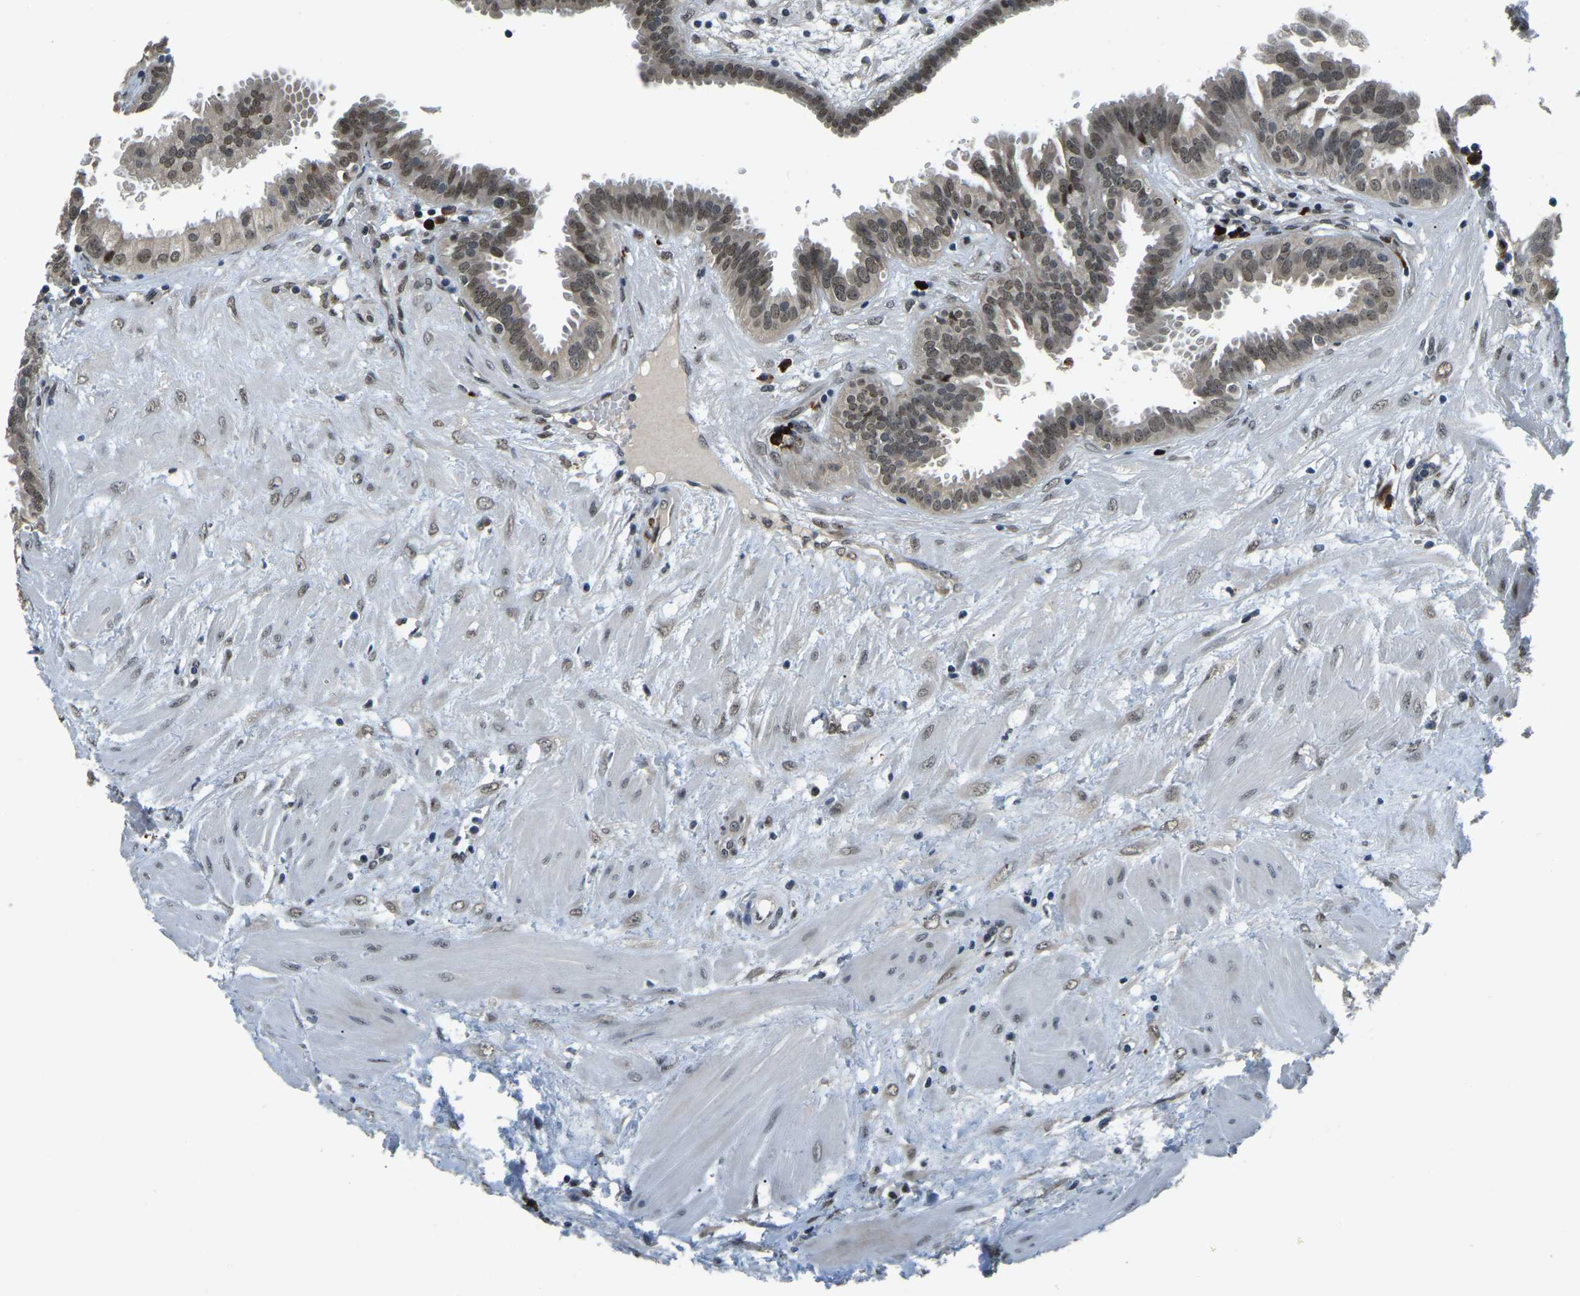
{"staining": {"intensity": "moderate", "quantity": "25%-75%", "location": "nuclear"}, "tissue": "fallopian tube", "cell_type": "Glandular cells", "image_type": "normal", "snomed": [{"axis": "morphology", "description": "Normal tissue, NOS"}, {"axis": "topography", "description": "Fallopian tube"}, {"axis": "topography", "description": "Placenta"}], "caption": "This image demonstrates unremarkable fallopian tube stained with immunohistochemistry (IHC) to label a protein in brown. The nuclear of glandular cells show moderate positivity for the protein. Nuclei are counter-stained blue.", "gene": "ING2", "patient": {"sex": "female", "age": 32}}